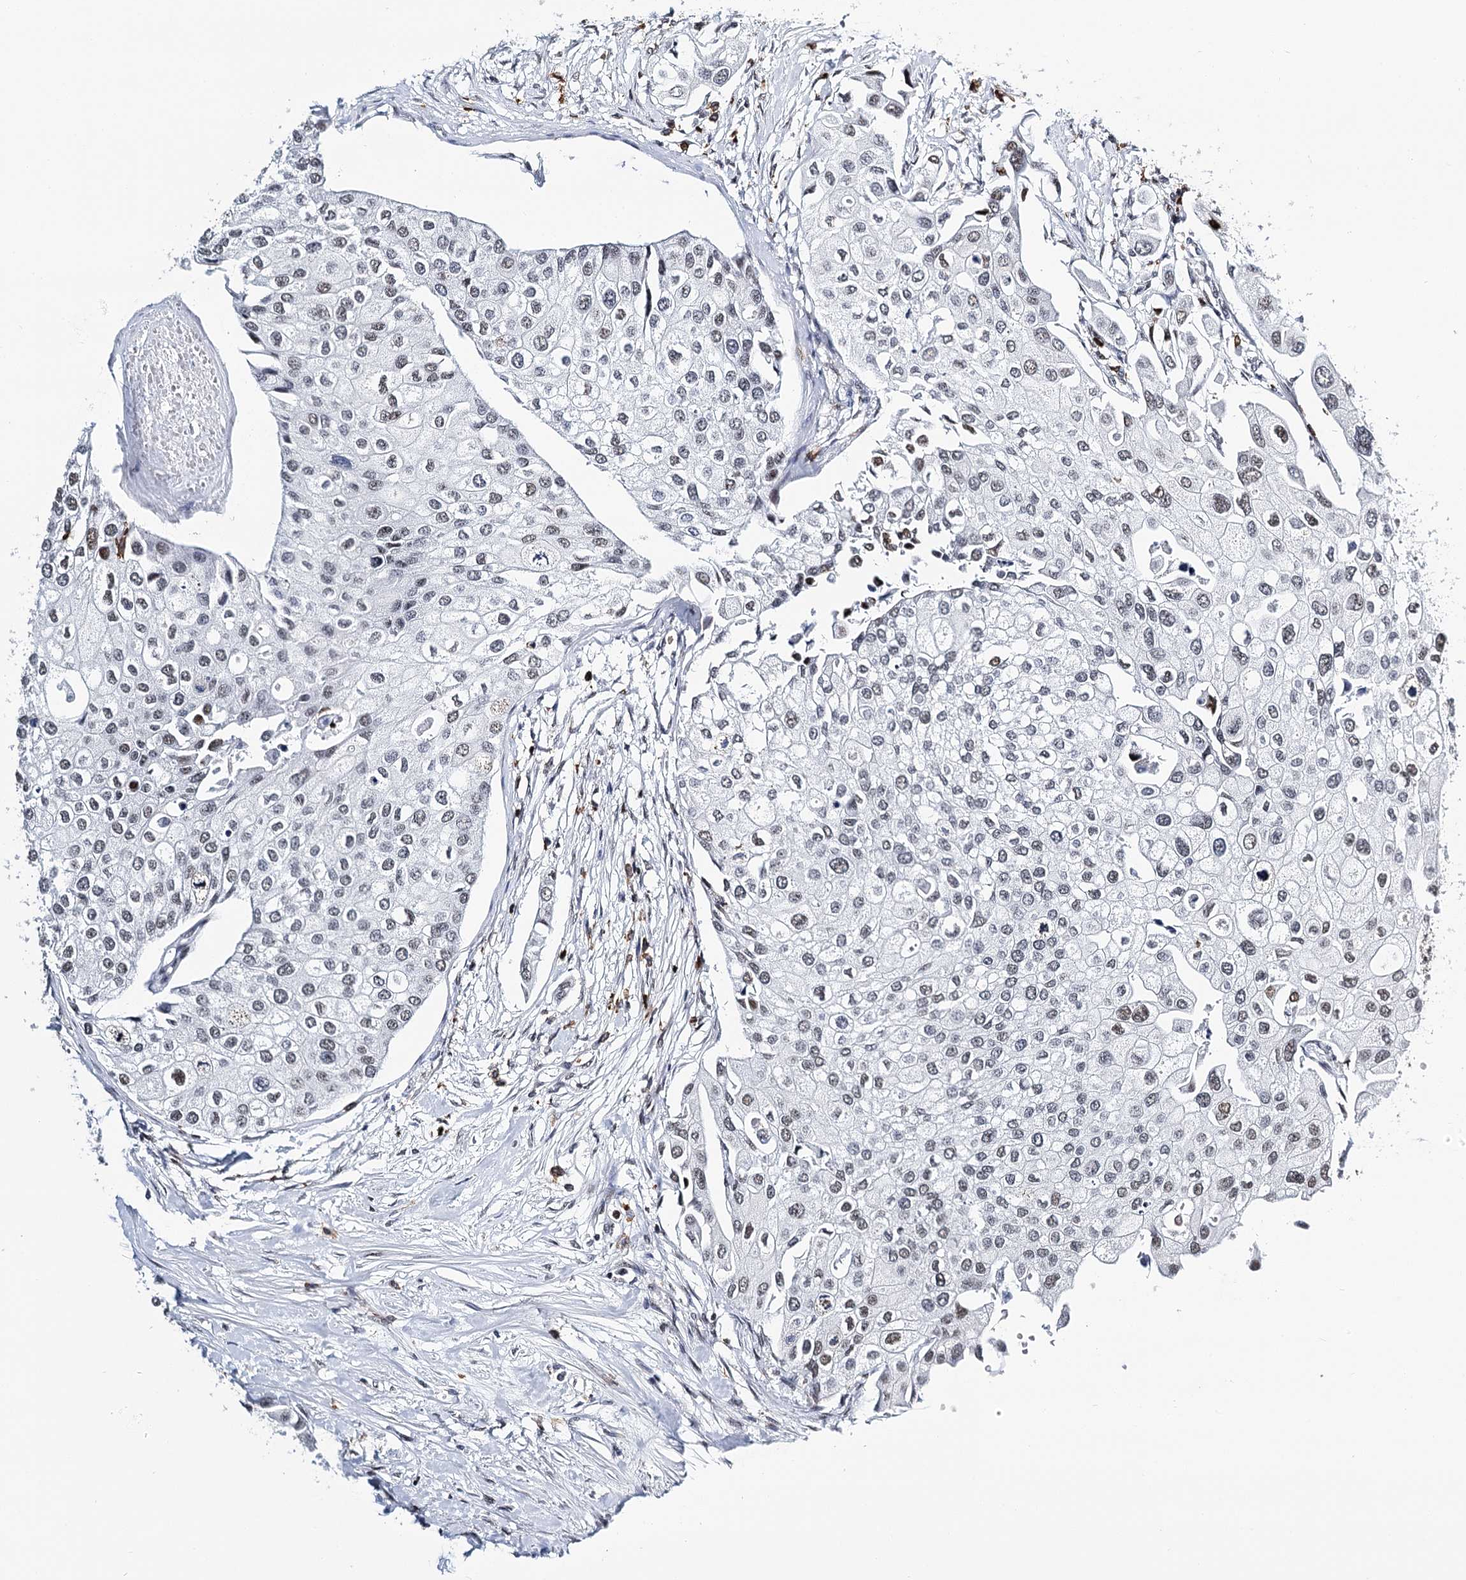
{"staining": {"intensity": "negative", "quantity": "none", "location": "none"}, "tissue": "urothelial cancer", "cell_type": "Tumor cells", "image_type": "cancer", "snomed": [{"axis": "morphology", "description": "Urothelial carcinoma, High grade"}, {"axis": "topography", "description": "Urinary bladder"}], "caption": "Photomicrograph shows no protein expression in tumor cells of high-grade urothelial carcinoma tissue.", "gene": "BARD1", "patient": {"sex": "male", "age": 64}}